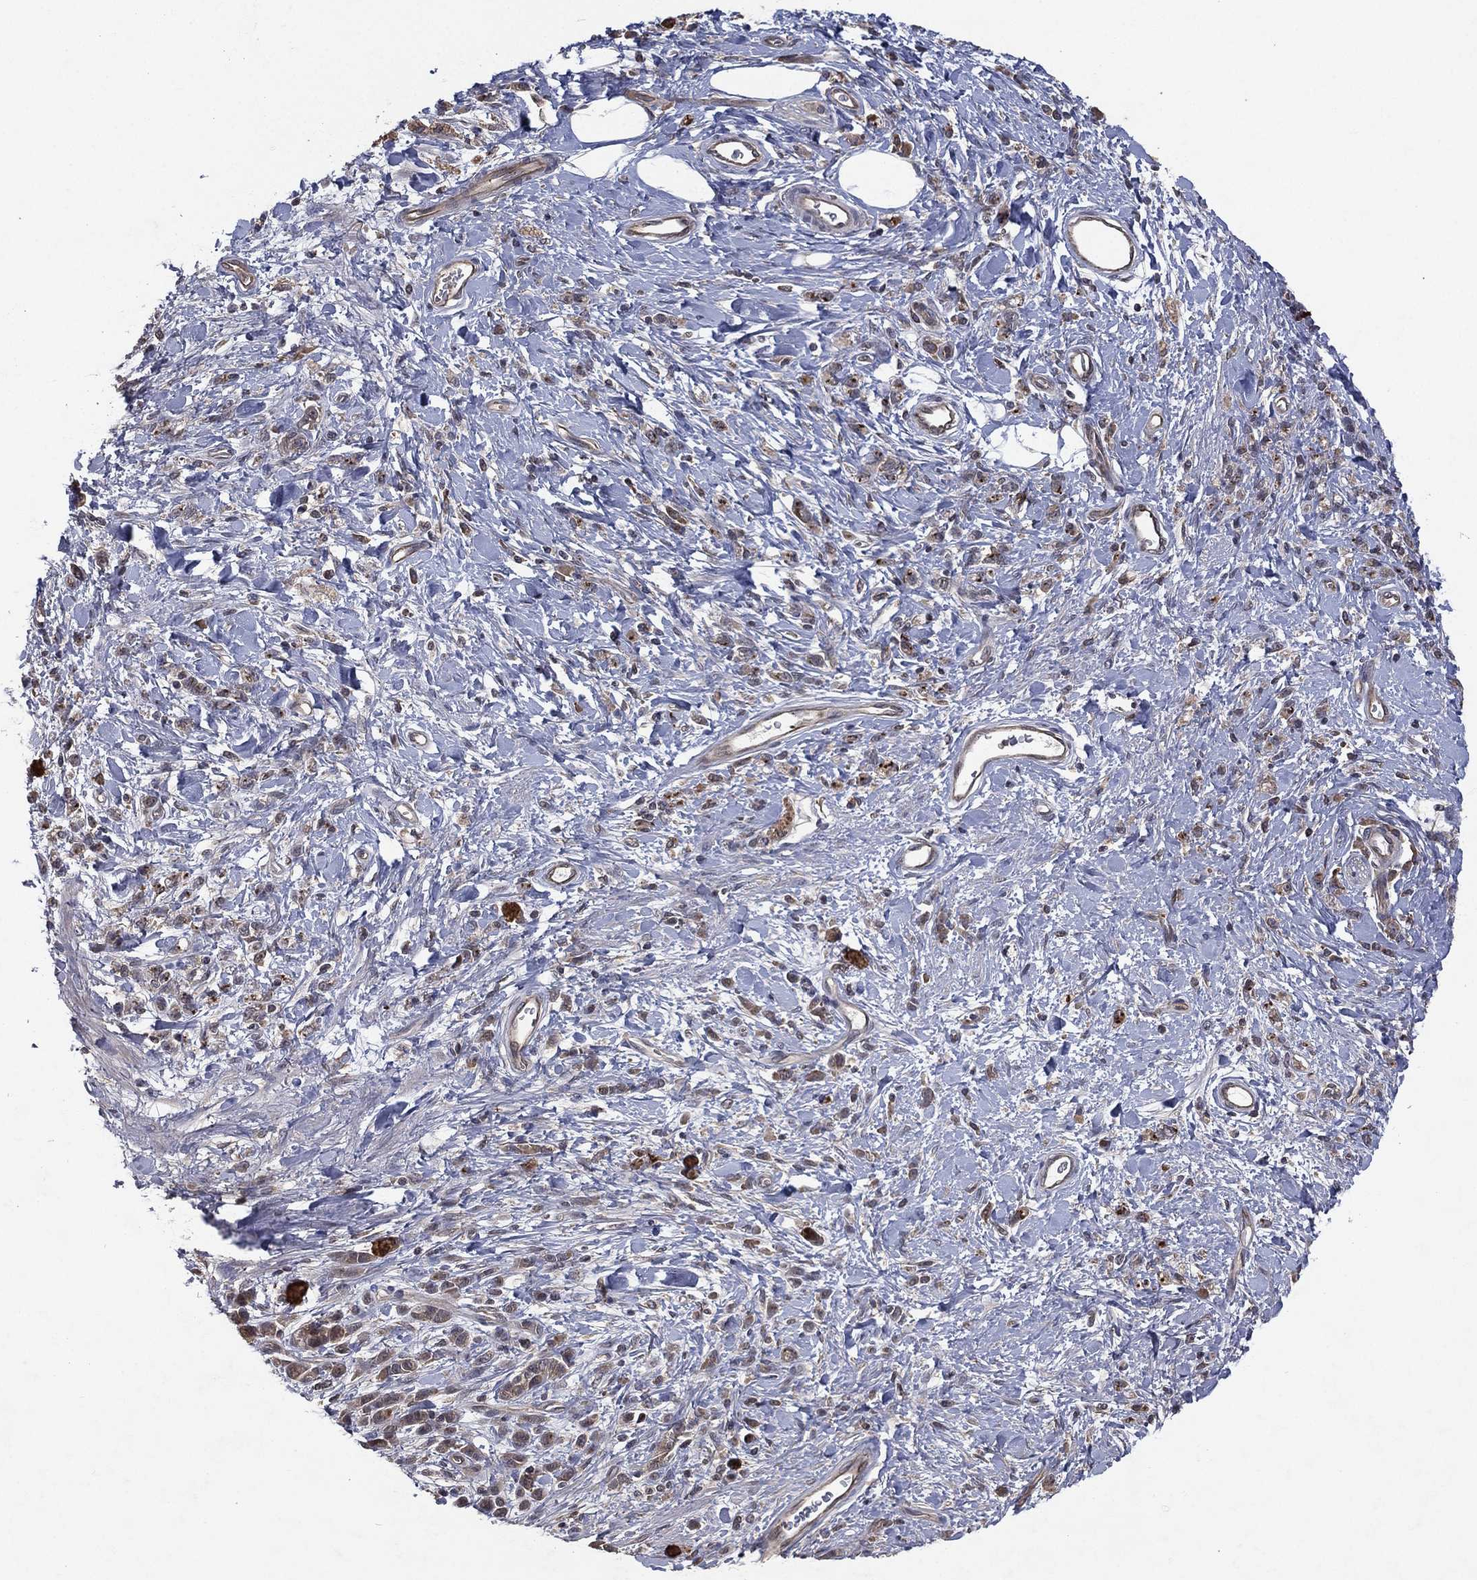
{"staining": {"intensity": "negative", "quantity": "none", "location": "none"}, "tissue": "stomach cancer", "cell_type": "Tumor cells", "image_type": "cancer", "snomed": [{"axis": "morphology", "description": "Adenocarcinoma, NOS"}, {"axis": "topography", "description": "Stomach"}], "caption": "An immunohistochemistry (IHC) image of stomach cancer (adenocarcinoma) is shown. There is no staining in tumor cells of stomach cancer (adenocarcinoma).", "gene": "ATG4B", "patient": {"sex": "male", "age": 77}}